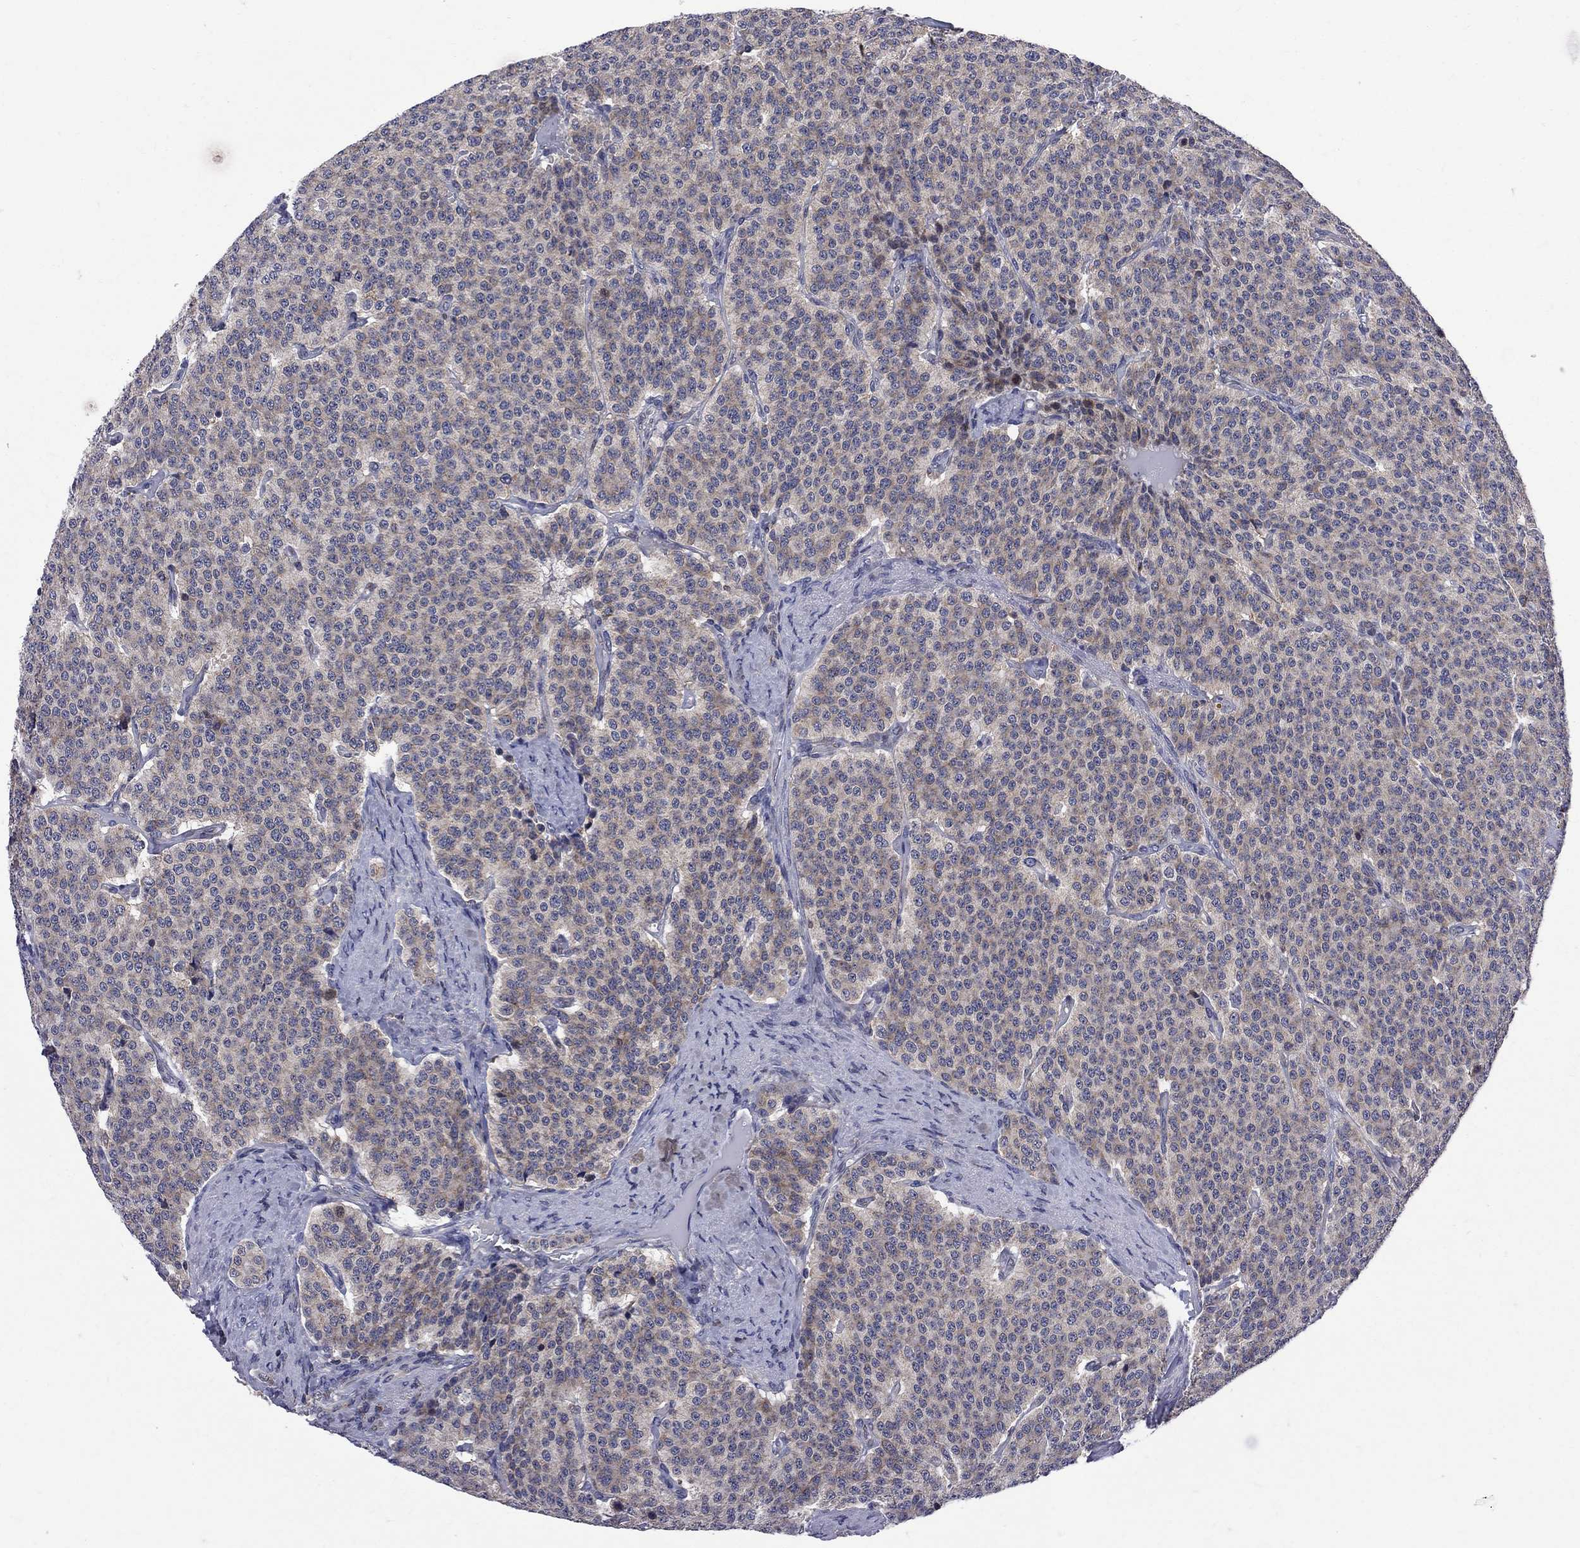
{"staining": {"intensity": "moderate", "quantity": "<25%", "location": "cytoplasmic/membranous"}, "tissue": "carcinoid", "cell_type": "Tumor cells", "image_type": "cancer", "snomed": [{"axis": "morphology", "description": "Carcinoid, malignant, NOS"}, {"axis": "topography", "description": "Small intestine"}], "caption": "Protein expression analysis of human carcinoid reveals moderate cytoplasmic/membranous staining in approximately <25% of tumor cells.", "gene": "CNOT11", "patient": {"sex": "female", "age": 58}}